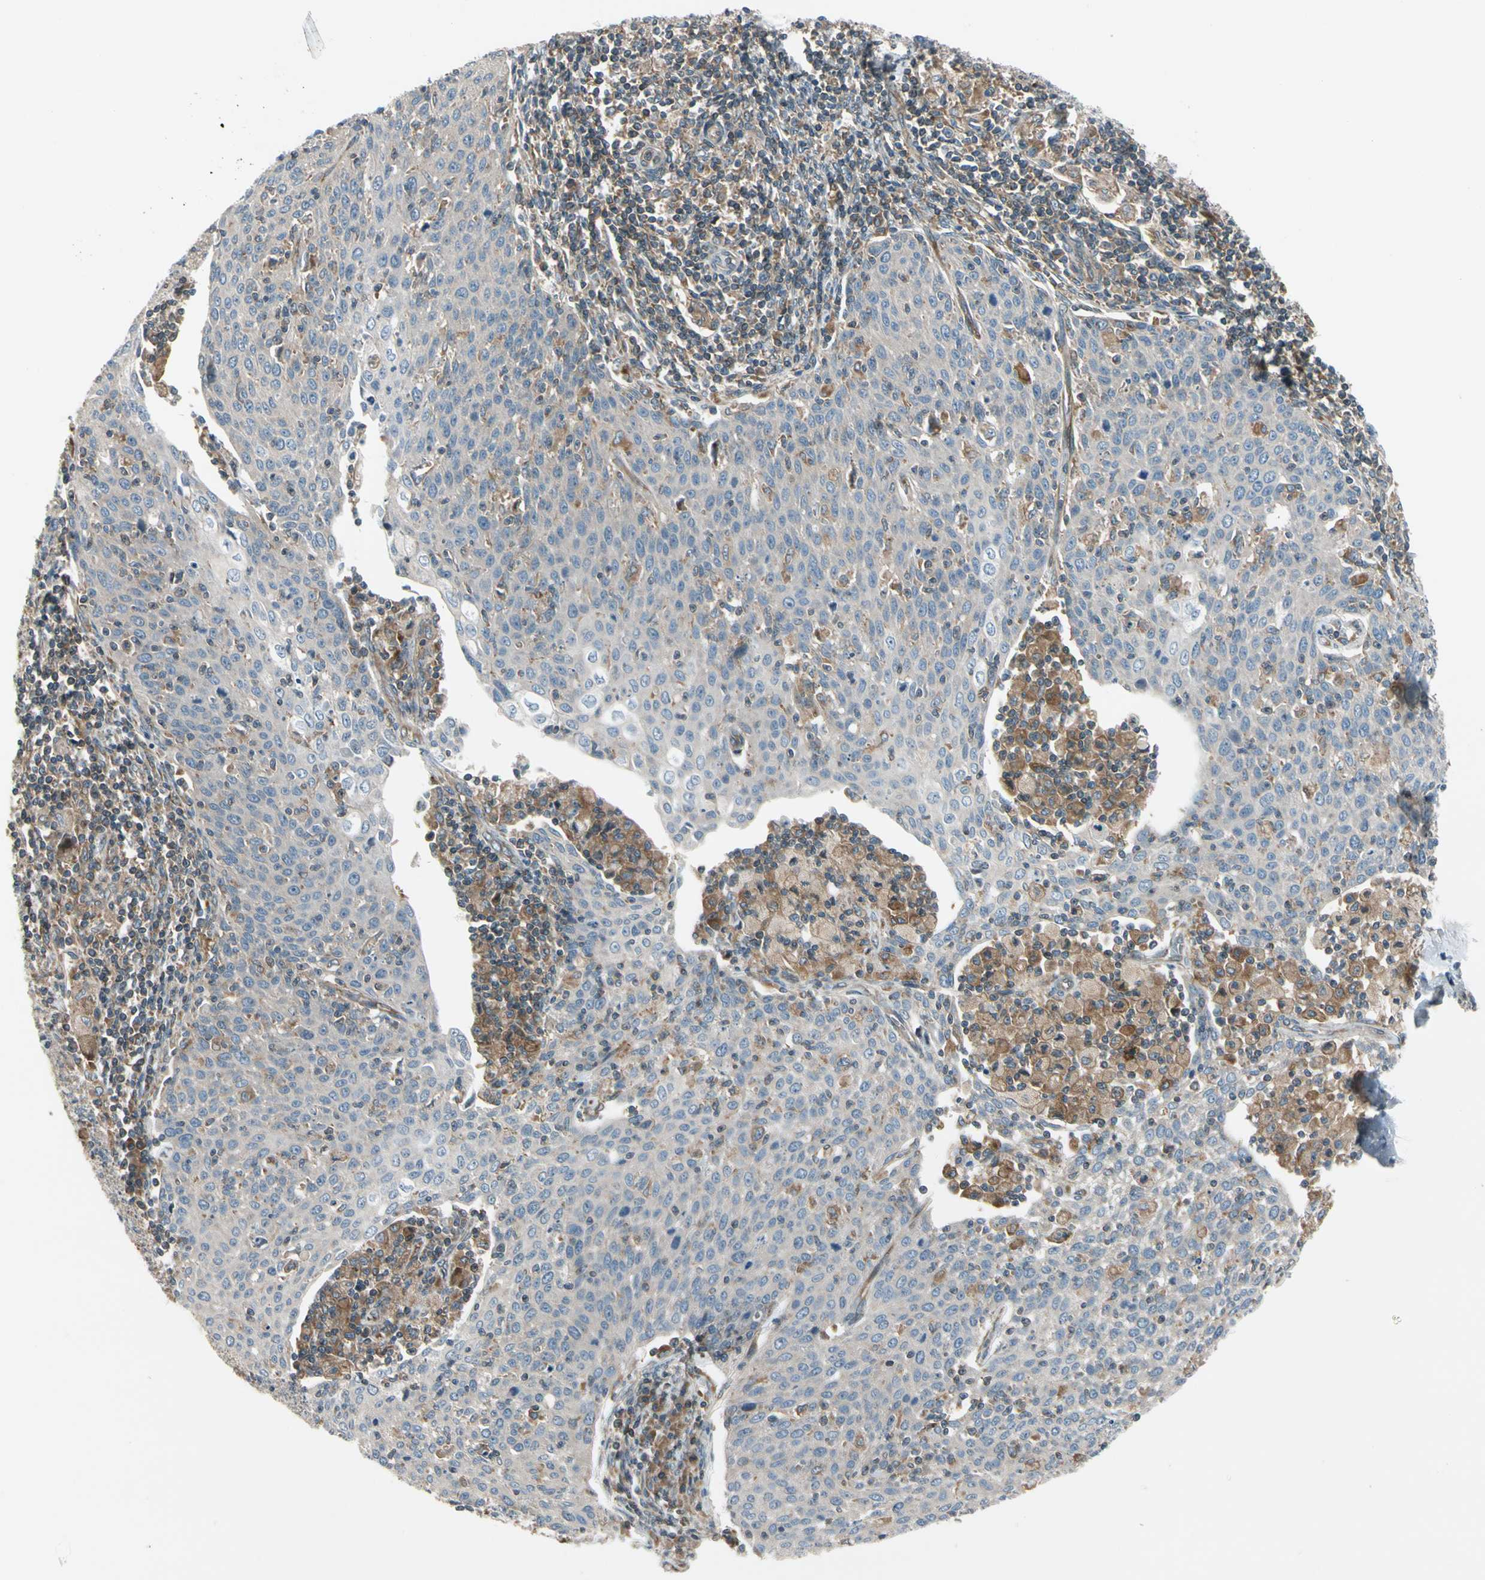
{"staining": {"intensity": "negative", "quantity": "none", "location": "none"}, "tissue": "cervical cancer", "cell_type": "Tumor cells", "image_type": "cancer", "snomed": [{"axis": "morphology", "description": "Squamous cell carcinoma, NOS"}, {"axis": "topography", "description": "Cervix"}], "caption": "Cervical cancer was stained to show a protein in brown. There is no significant staining in tumor cells.", "gene": "TRIO", "patient": {"sex": "female", "age": 38}}